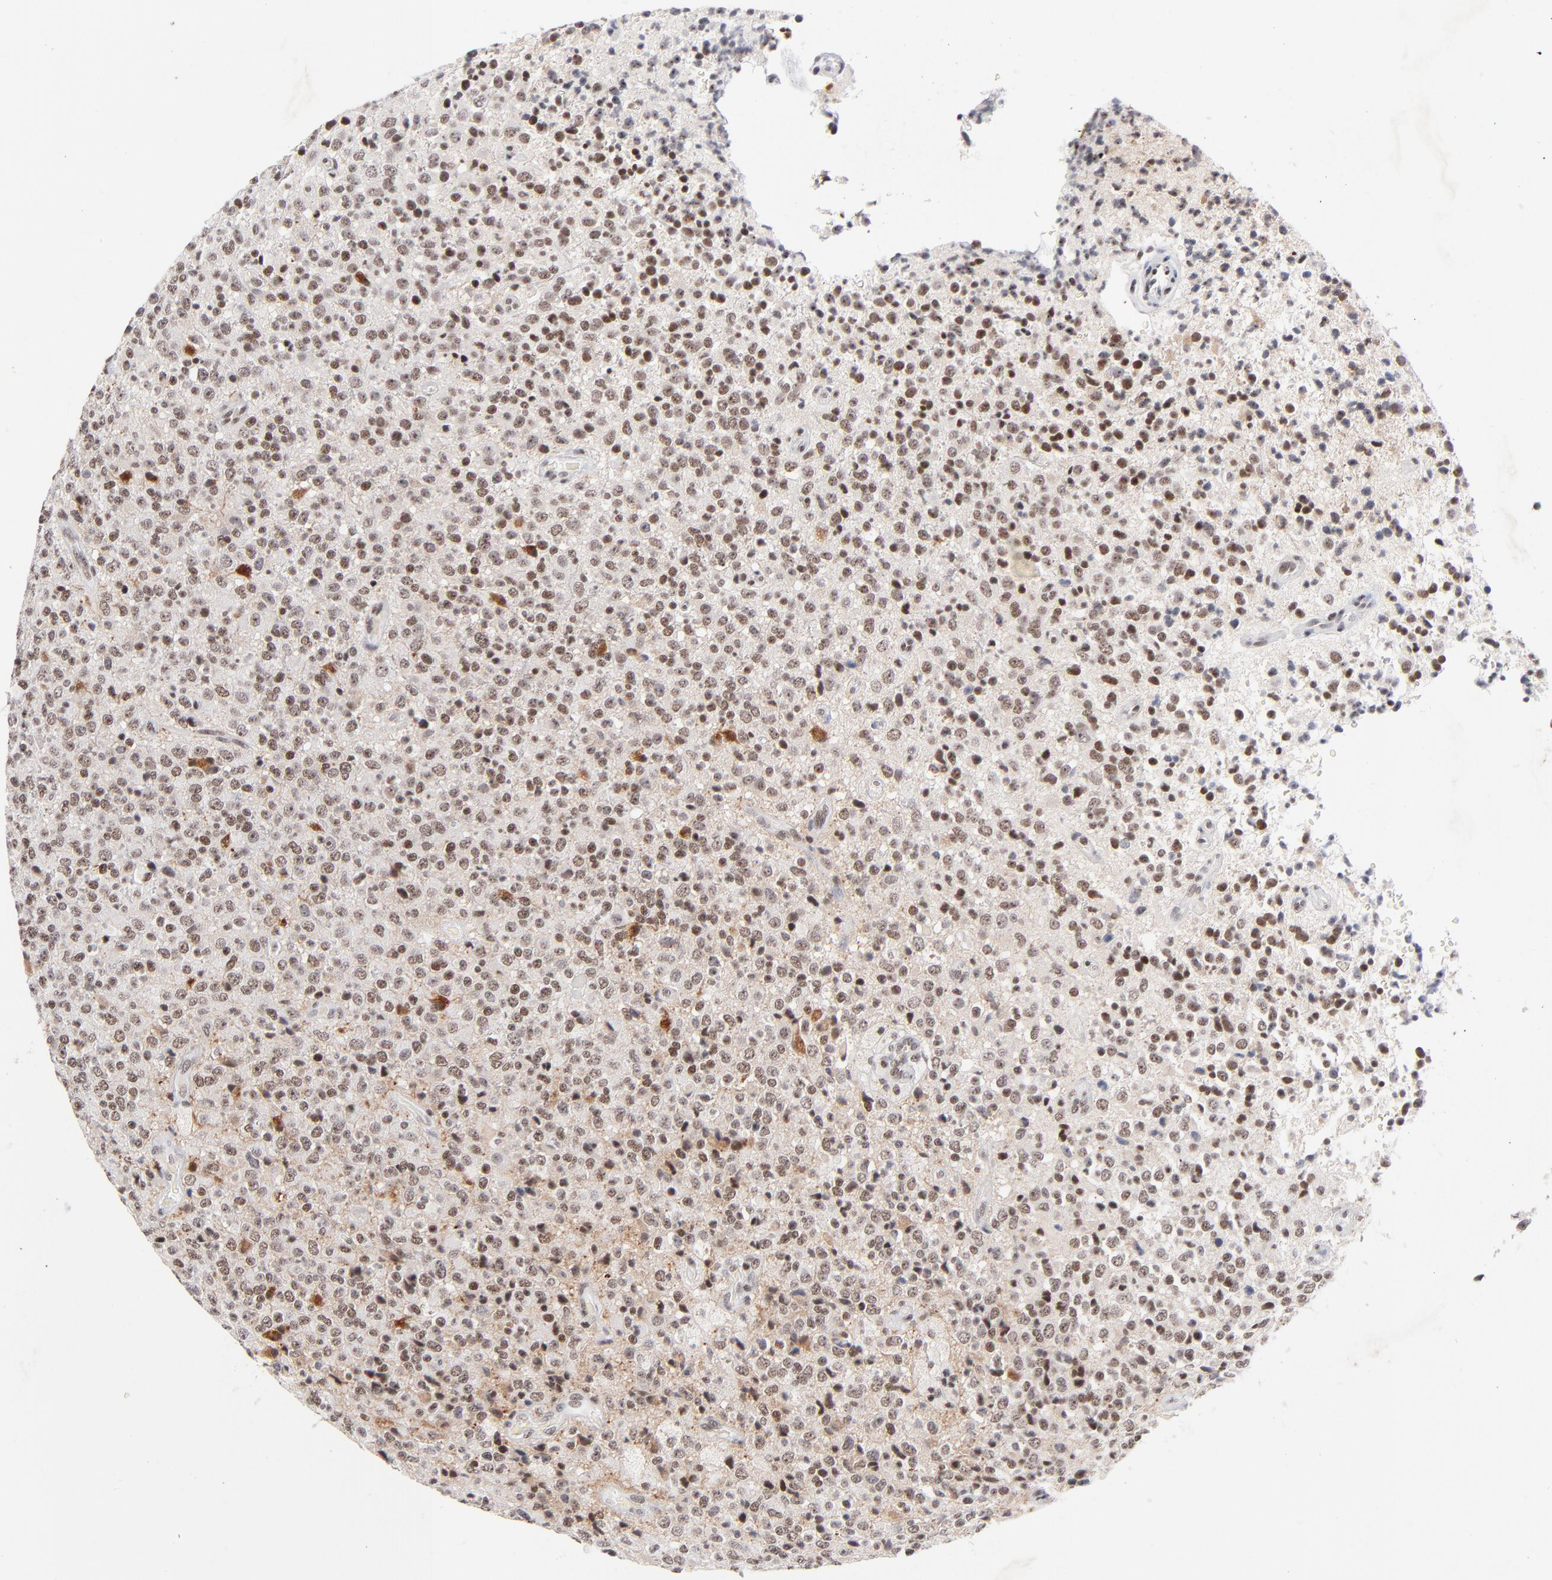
{"staining": {"intensity": "moderate", "quantity": ">75%", "location": "nuclear"}, "tissue": "glioma", "cell_type": "Tumor cells", "image_type": "cancer", "snomed": [{"axis": "morphology", "description": "Glioma, malignant, High grade"}, {"axis": "topography", "description": "pancreas cauda"}], "caption": "About >75% of tumor cells in malignant high-grade glioma demonstrate moderate nuclear protein positivity as visualized by brown immunohistochemical staining.", "gene": "ZNF143", "patient": {"sex": "male", "age": 60}}